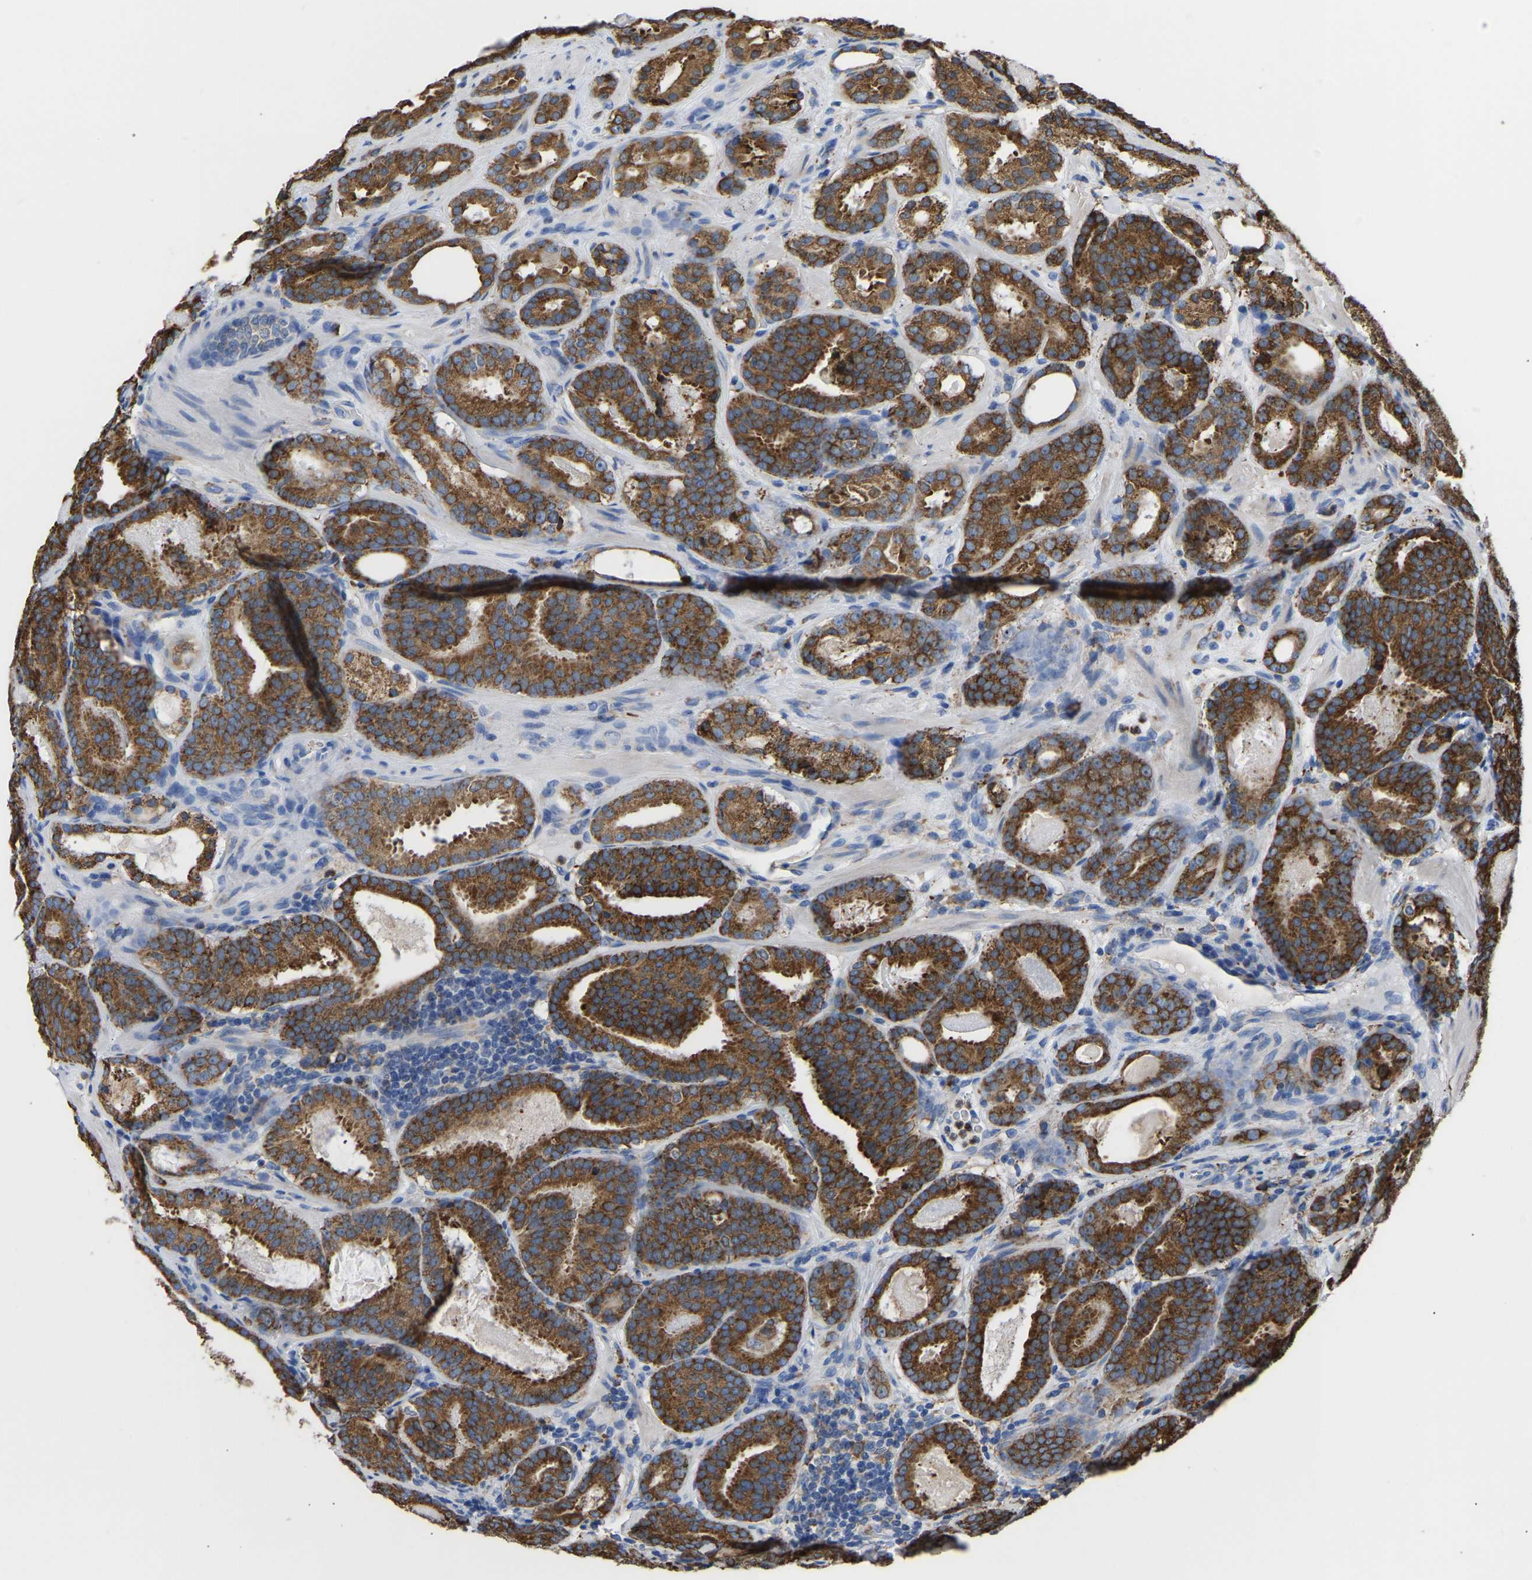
{"staining": {"intensity": "moderate", "quantity": ">75%", "location": "cytoplasmic/membranous"}, "tissue": "prostate cancer", "cell_type": "Tumor cells", "image_type": "cancer", "snomed": [{"axis": "morphology", "description": "Adenocarcinoma, Low grade"}, {"axis": "topography", "description": "Prostate"}], "caption": "IHC photomicrograph of low-grade adenocarcinoma (prostate) stained for a protein (brown), which demonstrates medium levels of moderate cytoplasmic/membranous positivity in about >75% of tumor cells.", "gene": "P4HB", "patient": {"sex": "male", "age": 69}}